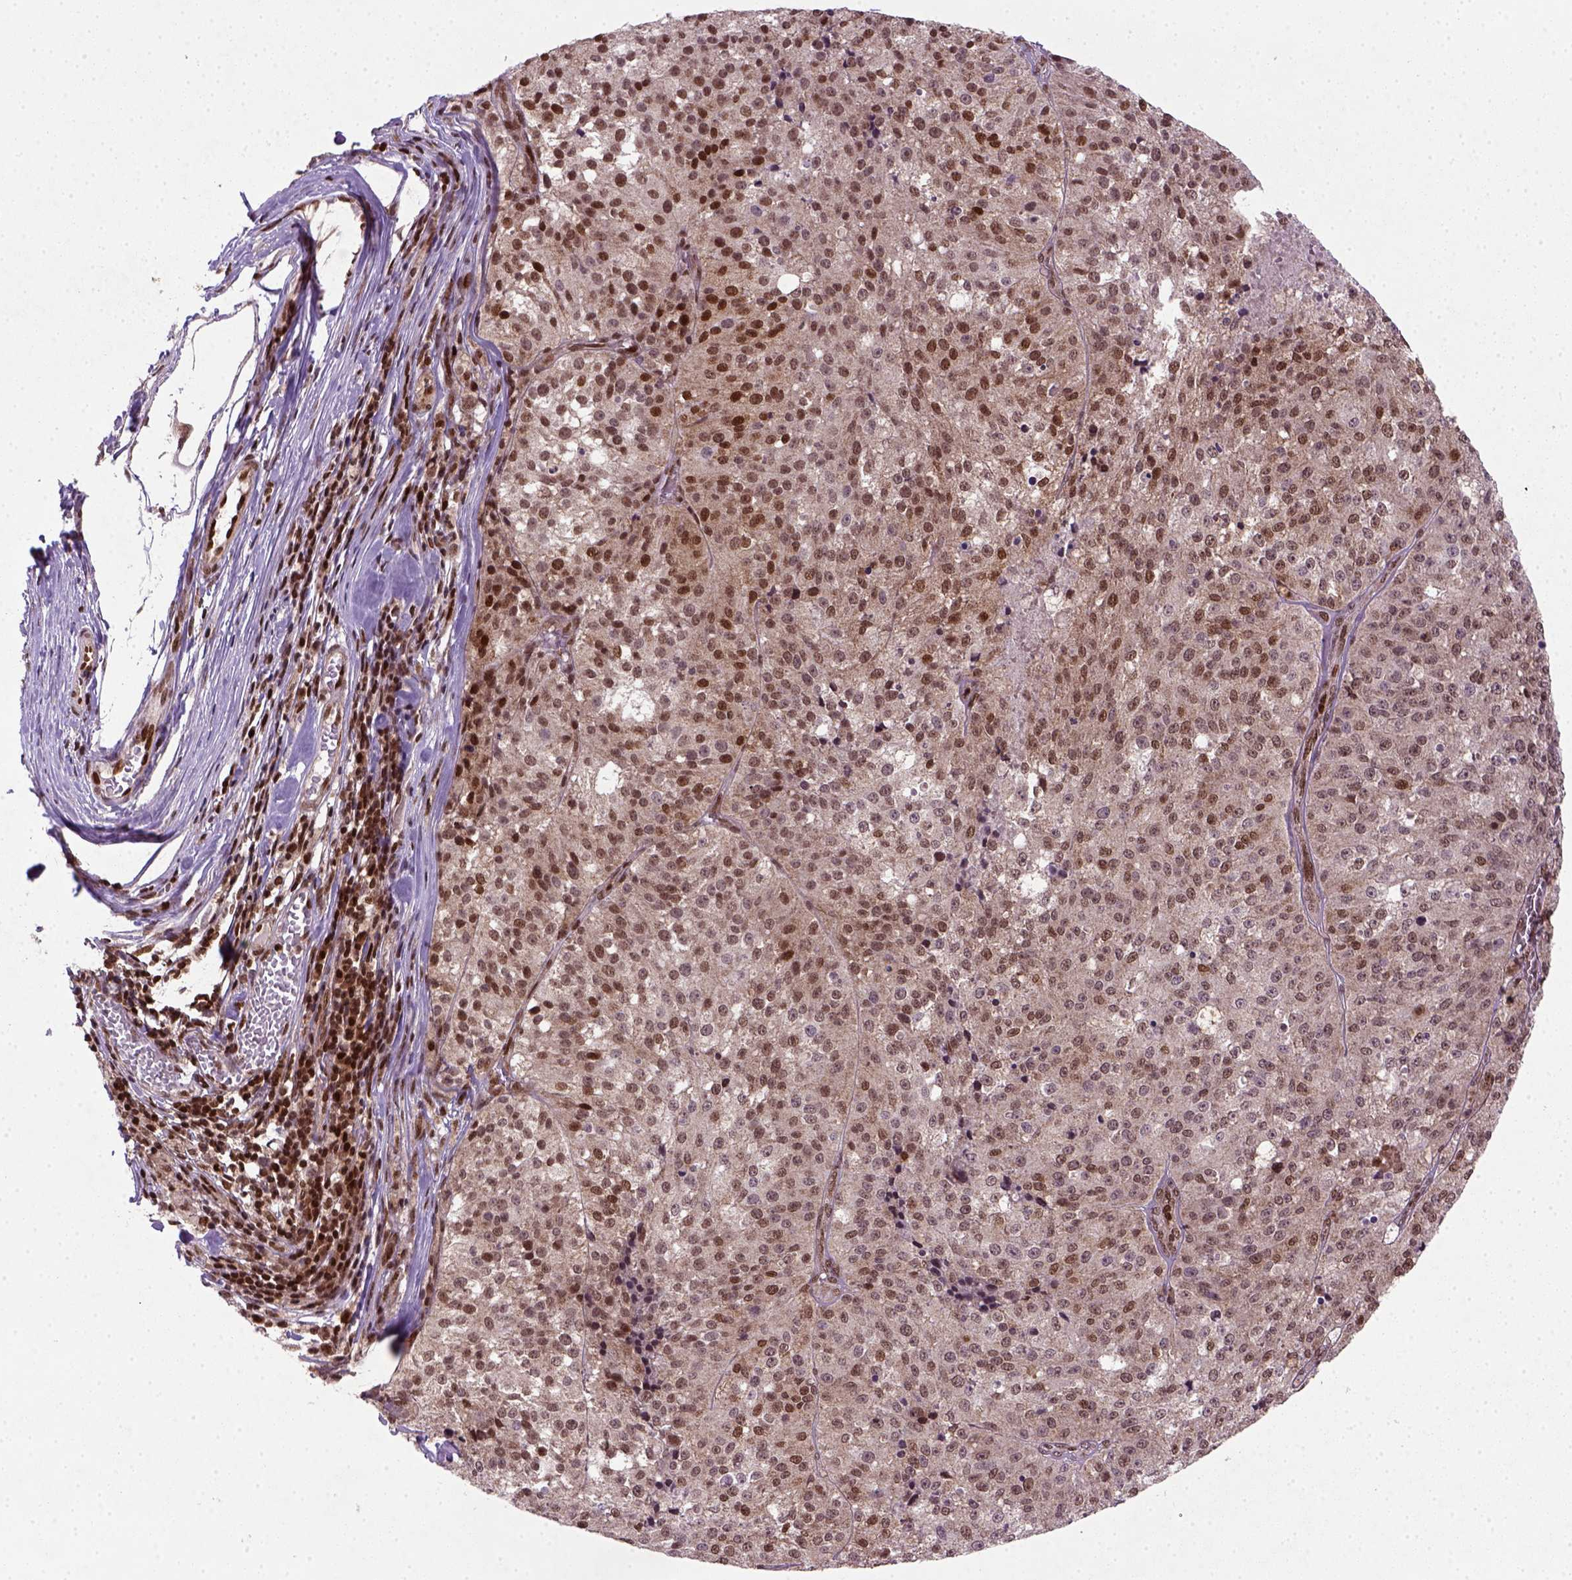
{"staining": {"intensity": "moderate", "quantity": ">75%", "location": "nuclear"}, "tissue": "melanoma", "cell_type": "Tumor cells", "image_type": "cancer", "snomed": [{"axis": "morphology", "description": "Malignant melanoma, Metastatic site"}, {"axis": "topography", "description": "Lymph node"}], "caption": "There is medium levels of moderate nuclear positivity in tumor cells of melanoma, as demonstrated by immunohistochemical staining (brown color).", "gene": "MGMT", "patient": {"sex": "female", "age": 64}}